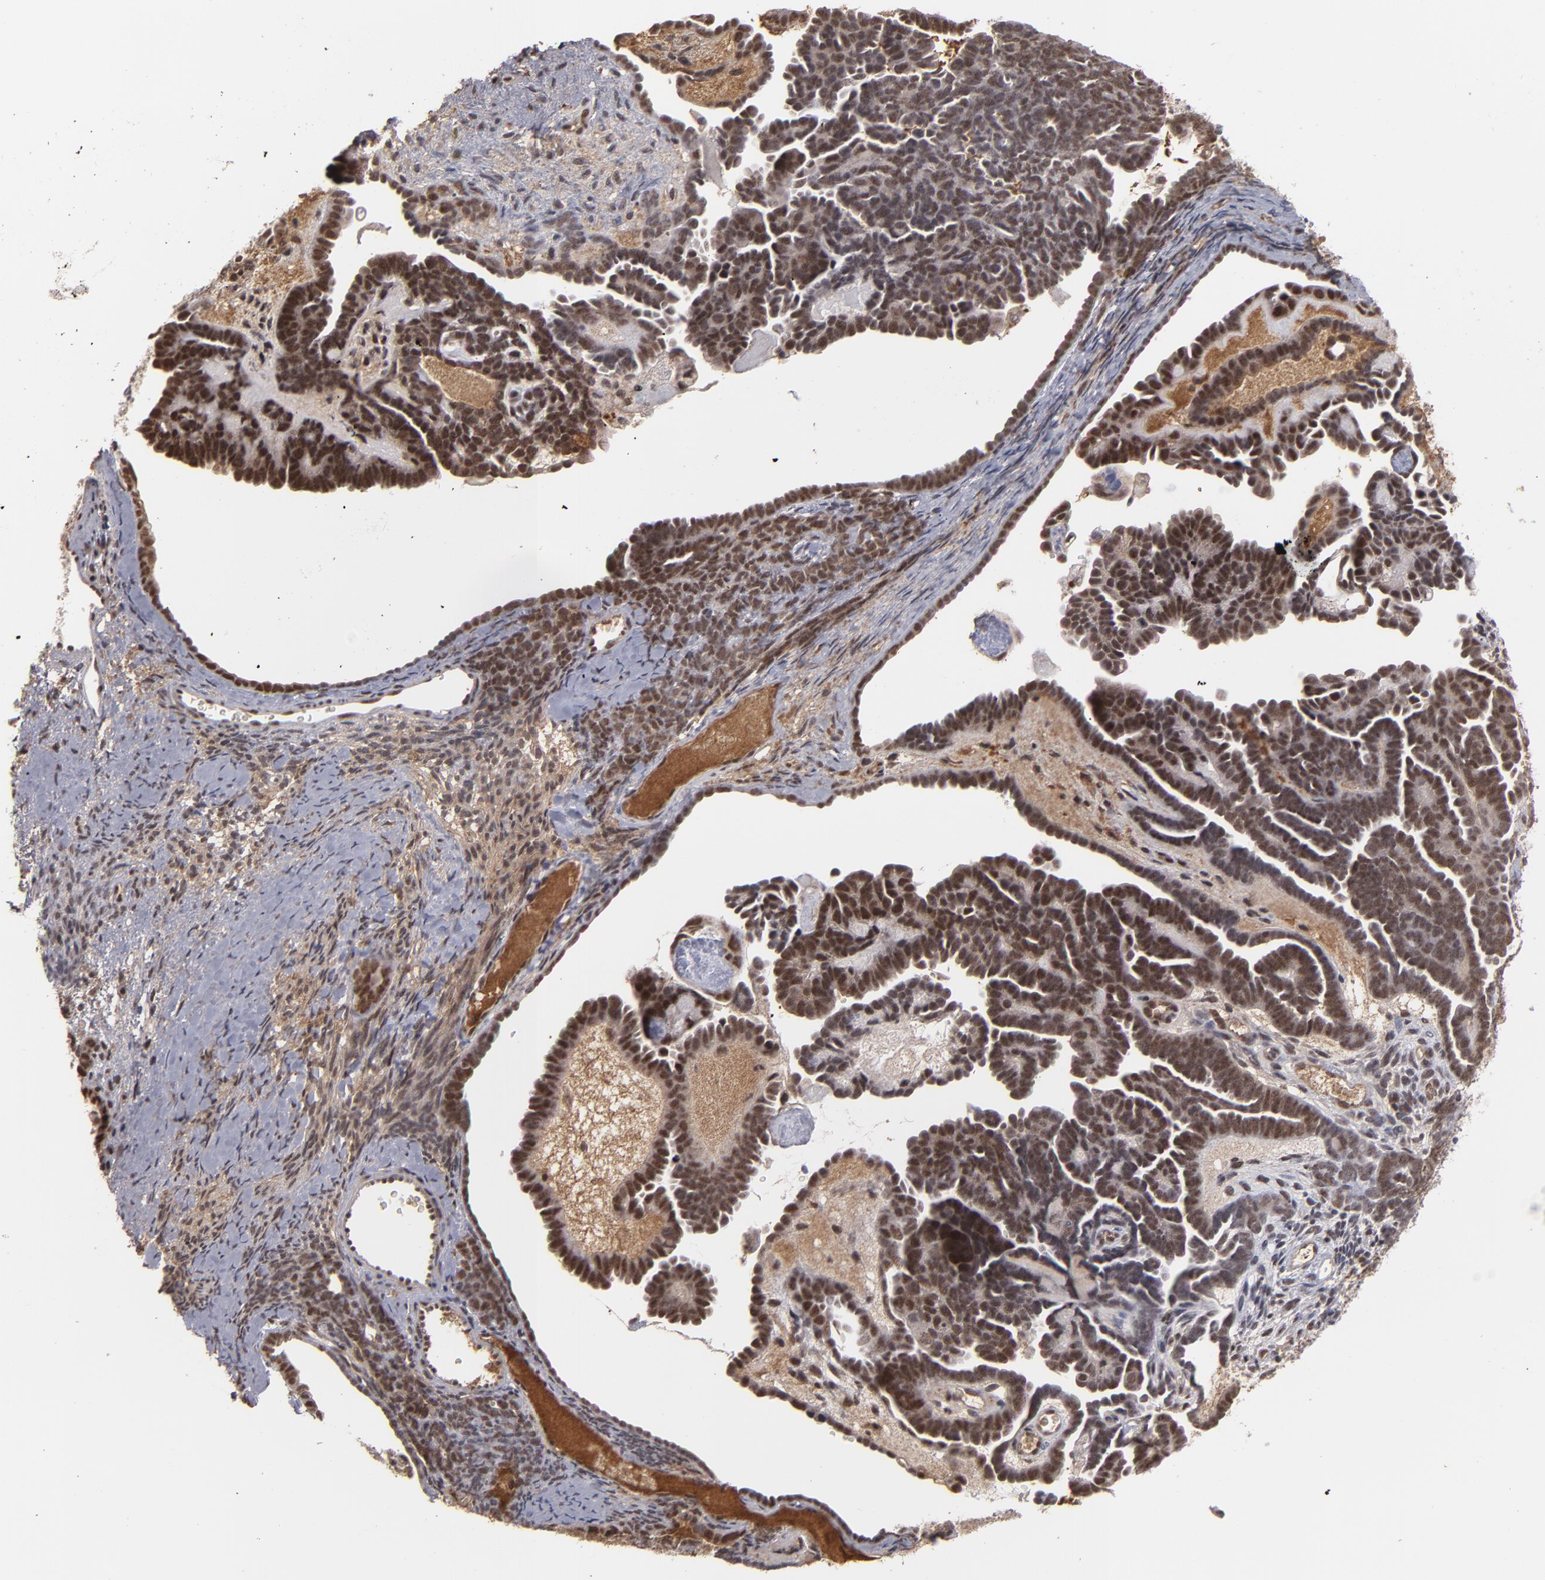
{"staining": {"intensity": "moderate", "quantity": ">75%", "location": "nuclear"}, "tissue": "endometrial cancer", "cell_type": "Tumor cells", "image_type": "cancer", "snomed": [{"axis": "morphology", "description": "Neoplasm, malignant, NOS"}, {"axis": "topography", "description": "Endometrium"}], "caption": "Human neoplasm (malignant) (endometrial) stained with a brown dye reveals moderate nuclear positive staining in approximately >75% of tumor cells.", "gene": "ZNF234", "patient": {"sex": "female", "age": 74}}